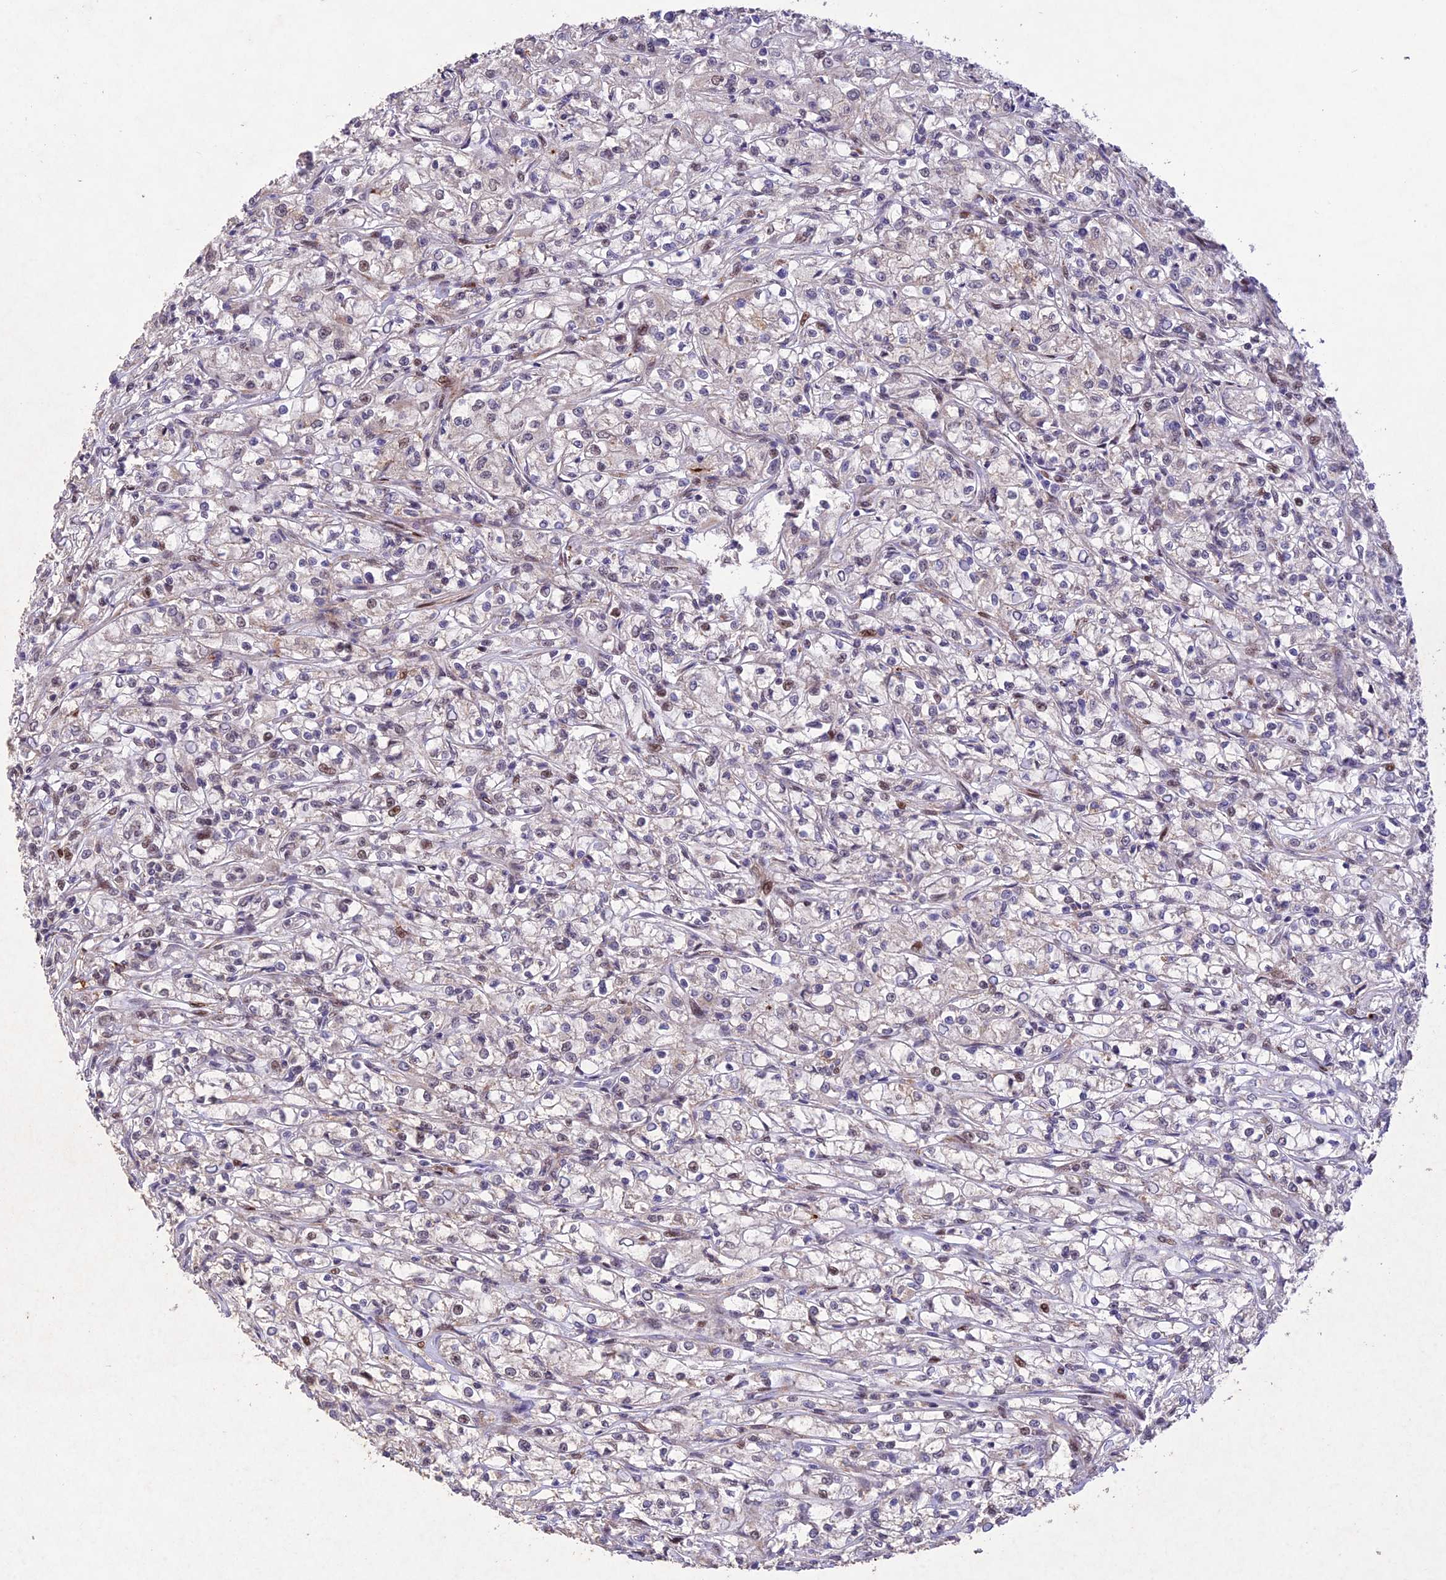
{"staining": {"intensity": "moderate", "quantity": "<25%", "location": "nuclear"}, "tissue": "renal cancer", "cell_type": "Tumor cells", "image_type": "cancer", "snomed": [{"axis": "morphology", "description": "Adenocarcinoma, NOS"}, {"axis": "topography", "description": "Kidney"}], "caption": "Moderate nuclear positivity is present in approximately <25% of tumor cells in renal cancer (adenocarcinoma).", "gene": "WDR55", "patient": {"sex": "female", "age": 59}}